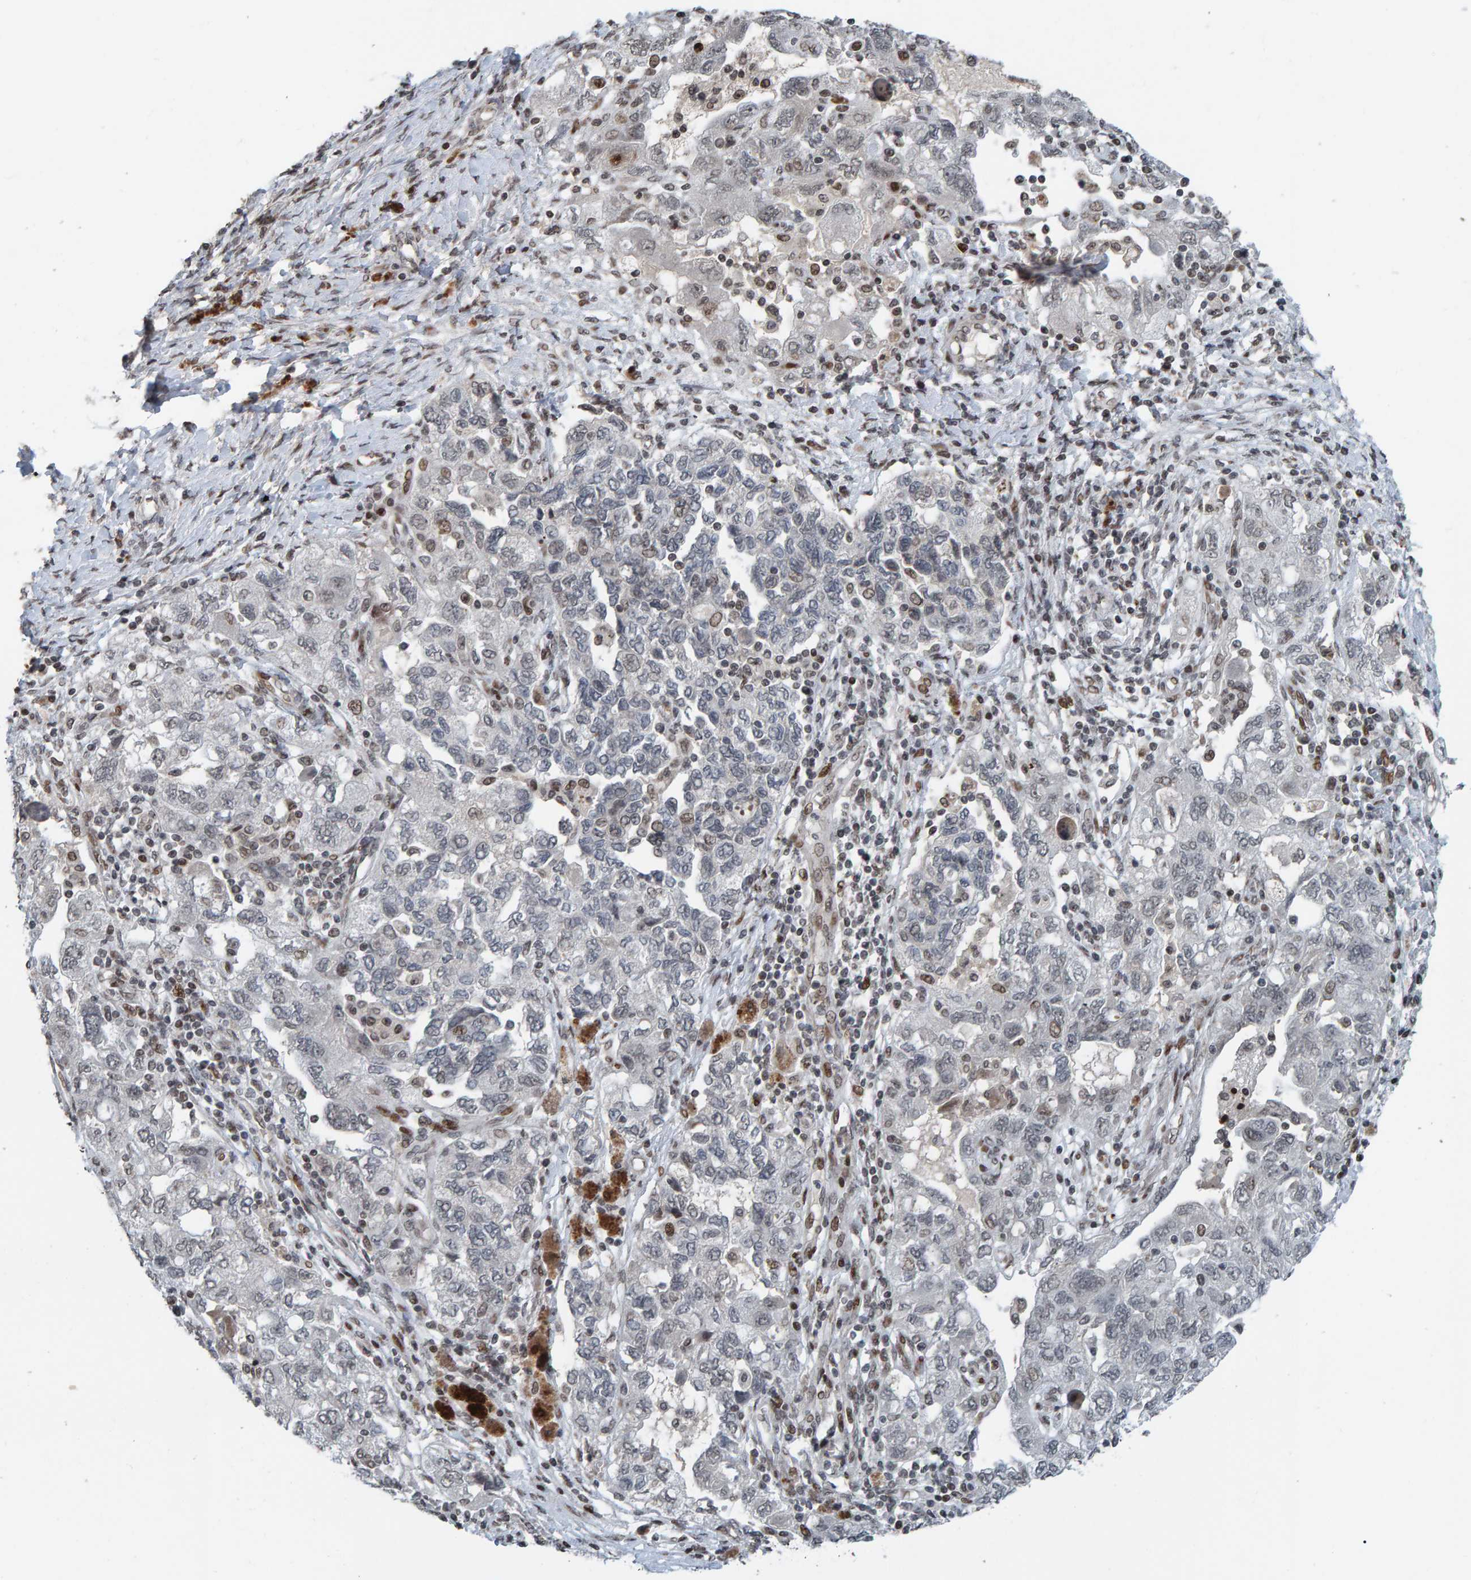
{"staining": {"intensity": "negative", "quantity": "none", "location": "none"}, "tissue": "ovarian cancer", "cell_type": "Tumor cells", "image_type": "cancer", "snomed": [{"axis": "morphology", "description": "Carcinoma, NOS"}, {"axis": "morphology", "description": "Cystadenocarcinoma, serous, NOS"}, {"axis": "topography", "description": "Ovary"}], "caption": "A high-resolution micrograph shows immunohistochemistry (IHC) staining of ovarian cancer (serous cystadenocarcinoma), which reveals no significant positivity in tumor cells.", "gene": "ZNF366", "patient": {"sex": "female", "age": 69}}